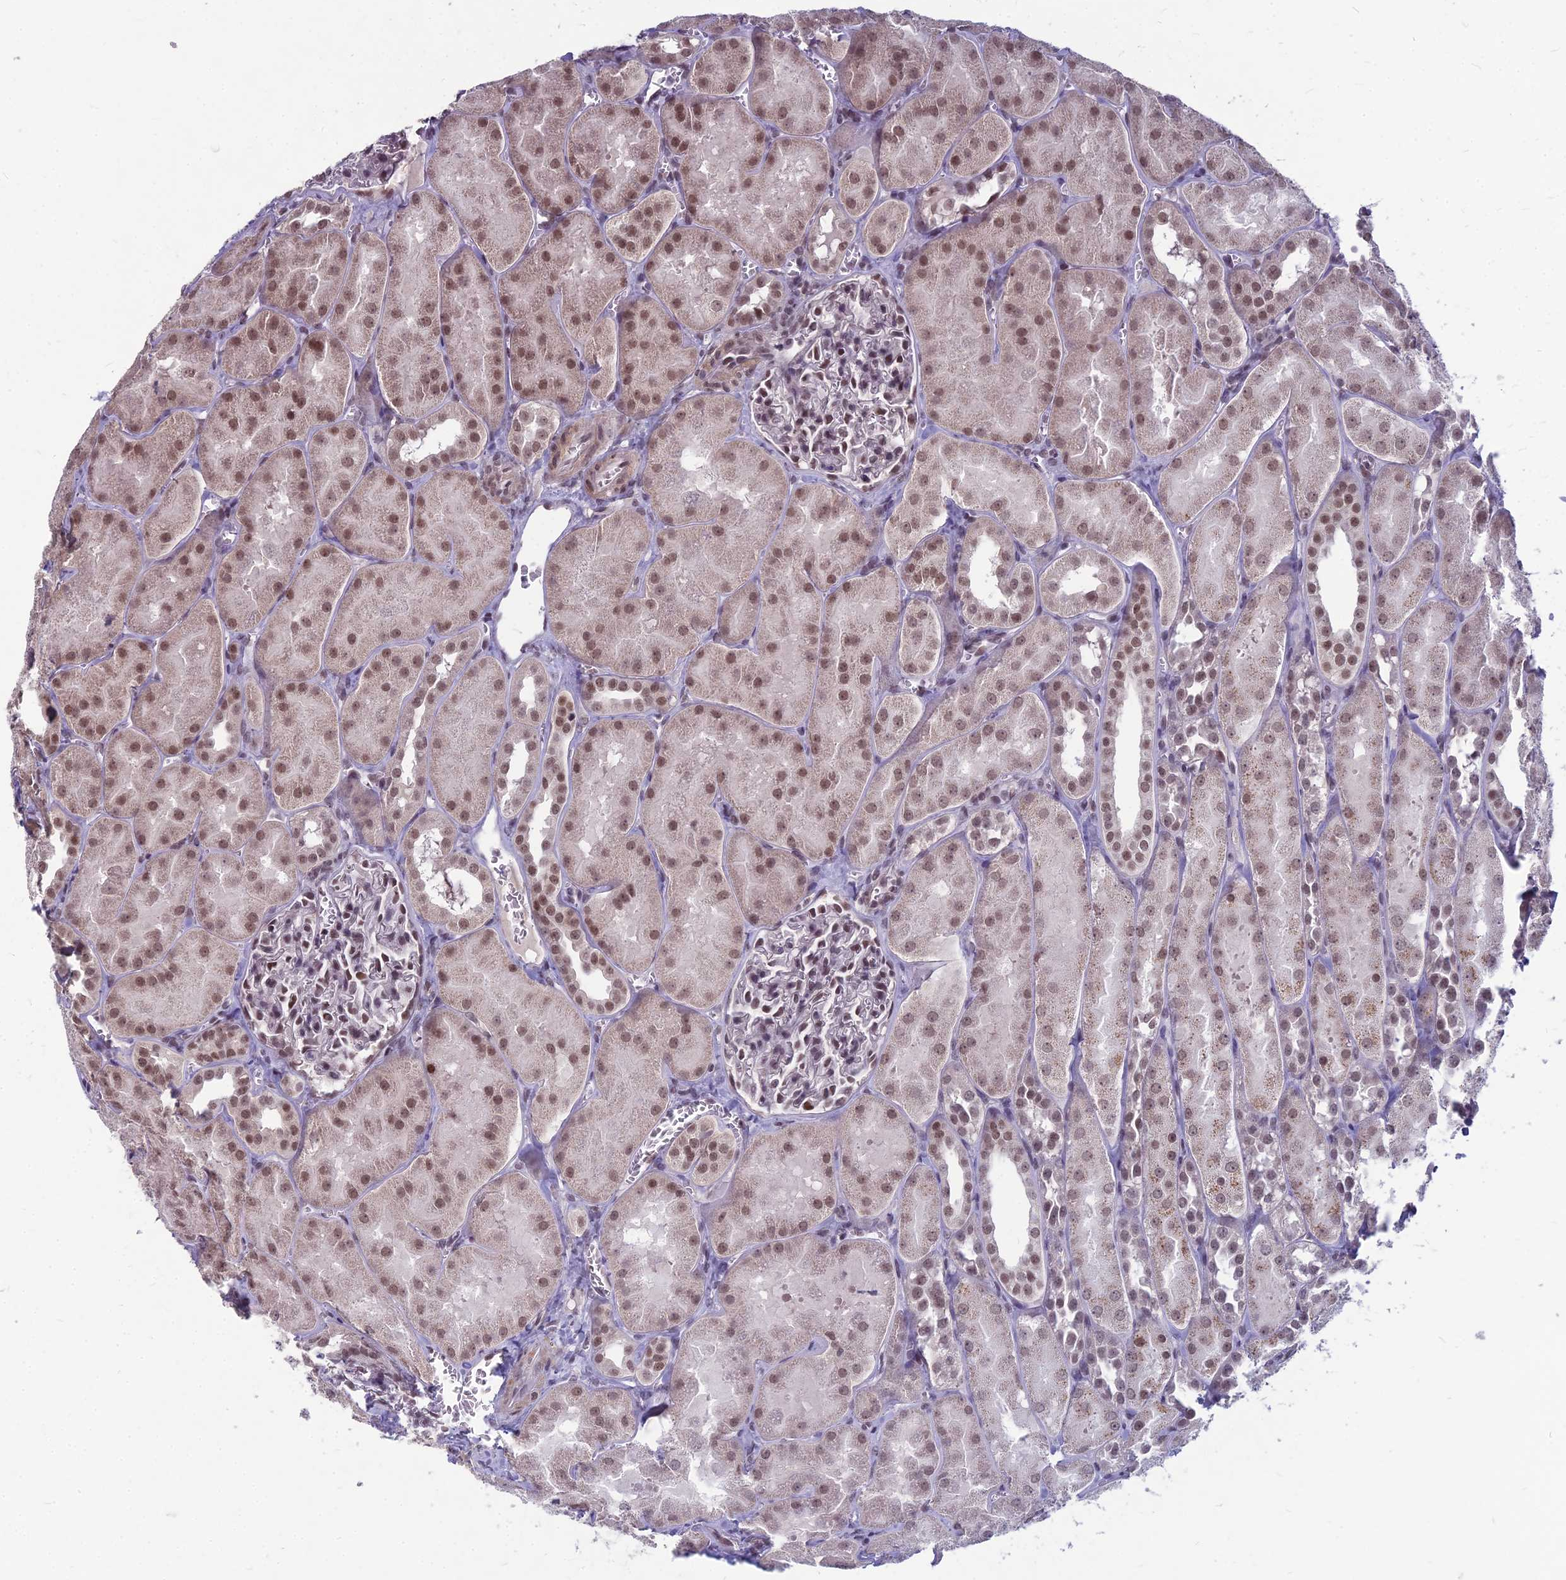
{"staining": {"intensity": "moderate", "quantity": "25%-75%", "location": "nuclear"}, "tissue": "kidney", "cell_type": "Cells in glomeruli", "image_type": "normal", "snomed": [{"axis": "morphology", "description": "Normal tissue, NOS"}, {"axis": "topography", "description": "Kidney"}, {"axis": "topography", "description": "Urinary bladder"}], "caption": "DAB (3,3'-diaminobenzidine) immunohistochemical staining of normal kidney demonstrates moderate nuclear protein expression in approximately 25%-75% of cells in glomeruli. The staining was performed using DAB, with brown indicating positive protein expression. Nuclei are stained blue with hematoxylin.", "gene": "KAT7", "patient": {"sex": "male", "age": 16}}